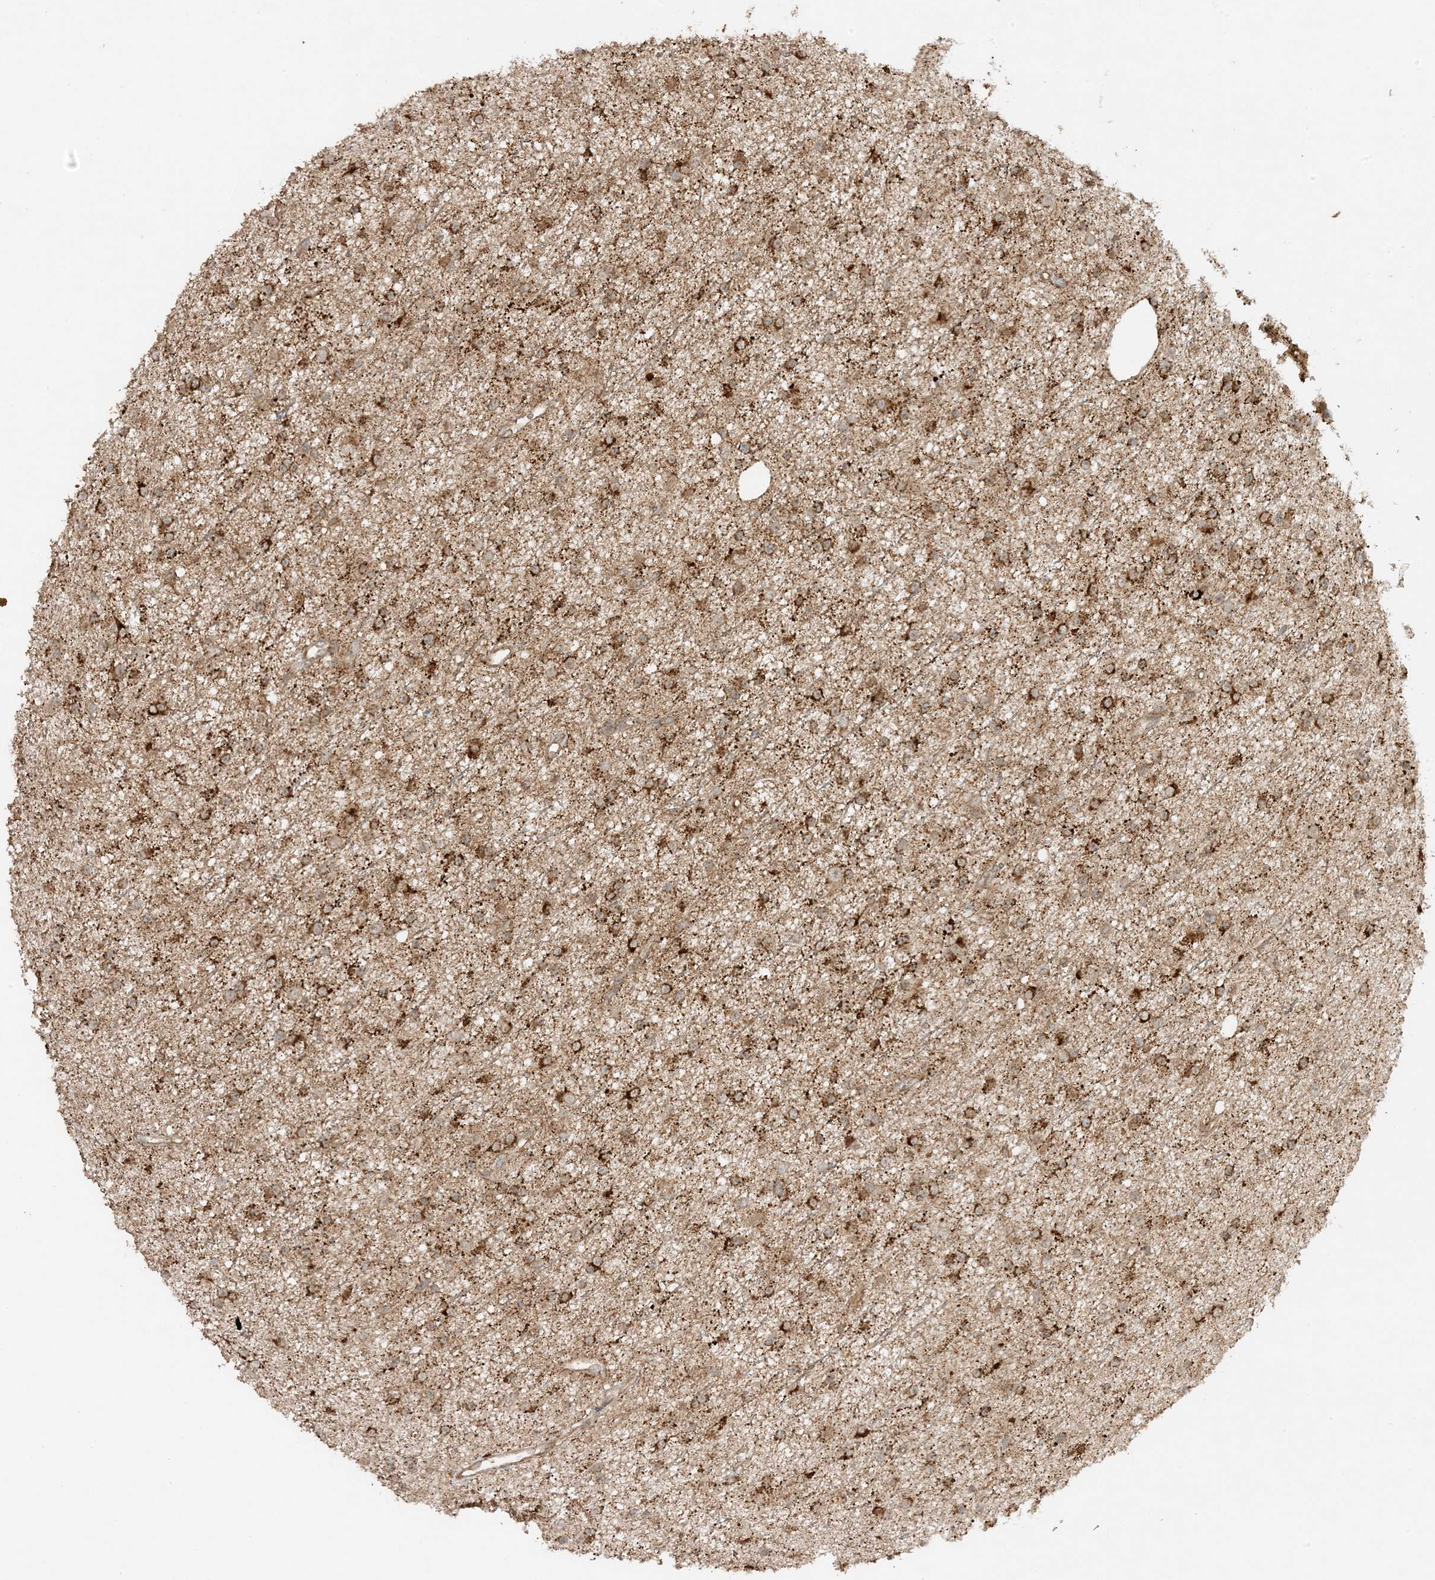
{"staining": {"intensity": "strong", "quantity": "25%-75%", "location": "cytoplasmic/membranous"}, "tissue": "glioma", "cell_type": "Tumor cells", "image_type": "cancer", "snomed": [{"axis": "morphology", "description": "Glioma, malignant, Low grade"}, {"axis": "topography", "description": "Cerebral cortex"}], "caption": "A micrograph showing strong cytoplasmic/membranous staining in approximately 25%-75% of tumor cells in malignant low-grade glioma, as visualized by brown immunohistochemical staining.", "gene": "XRN1", "patient": {"sex": "female", "age": 39}}